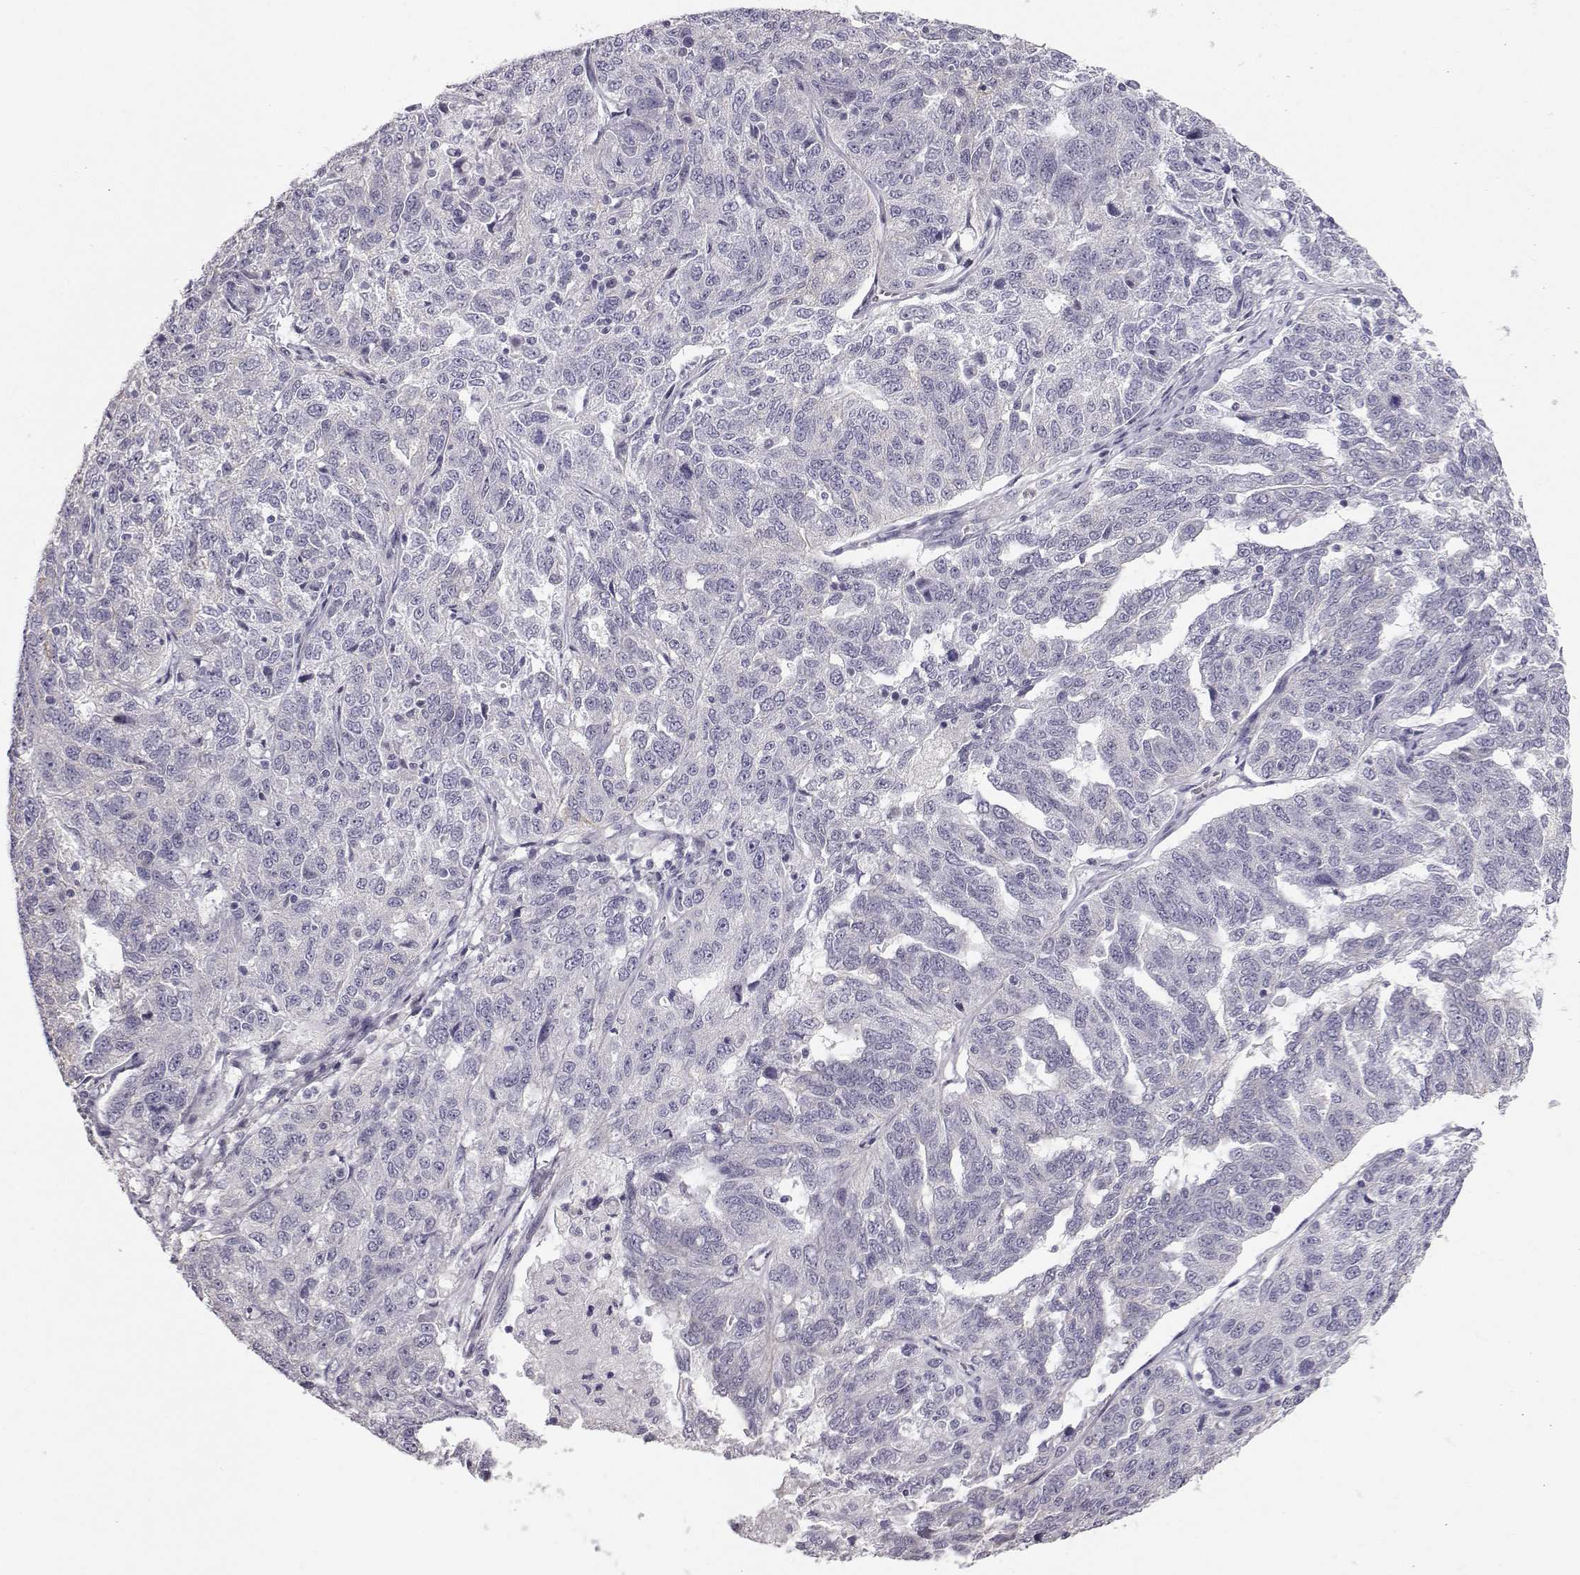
{"staining": {"intensity": "negative", "quantity": "none", "location": "none"}, "tissue": "ovarian cancer", "cell_type": "Tumor cells", "image_type": "cancer", "snomed": [{"axis": "morphology", "description": "Cystadenocarcinoma, serous, NOS"}, {"axis": "topography", "description": "Ovary"}], "caption": "Human serous cystadenocarcinoma (ovarian) stained for a protein using immunohistochemistry (IHC) reveals no staining in tumor cells.", "gene": "ZNF185", "patient": {"sex": "female", "age": 71}}